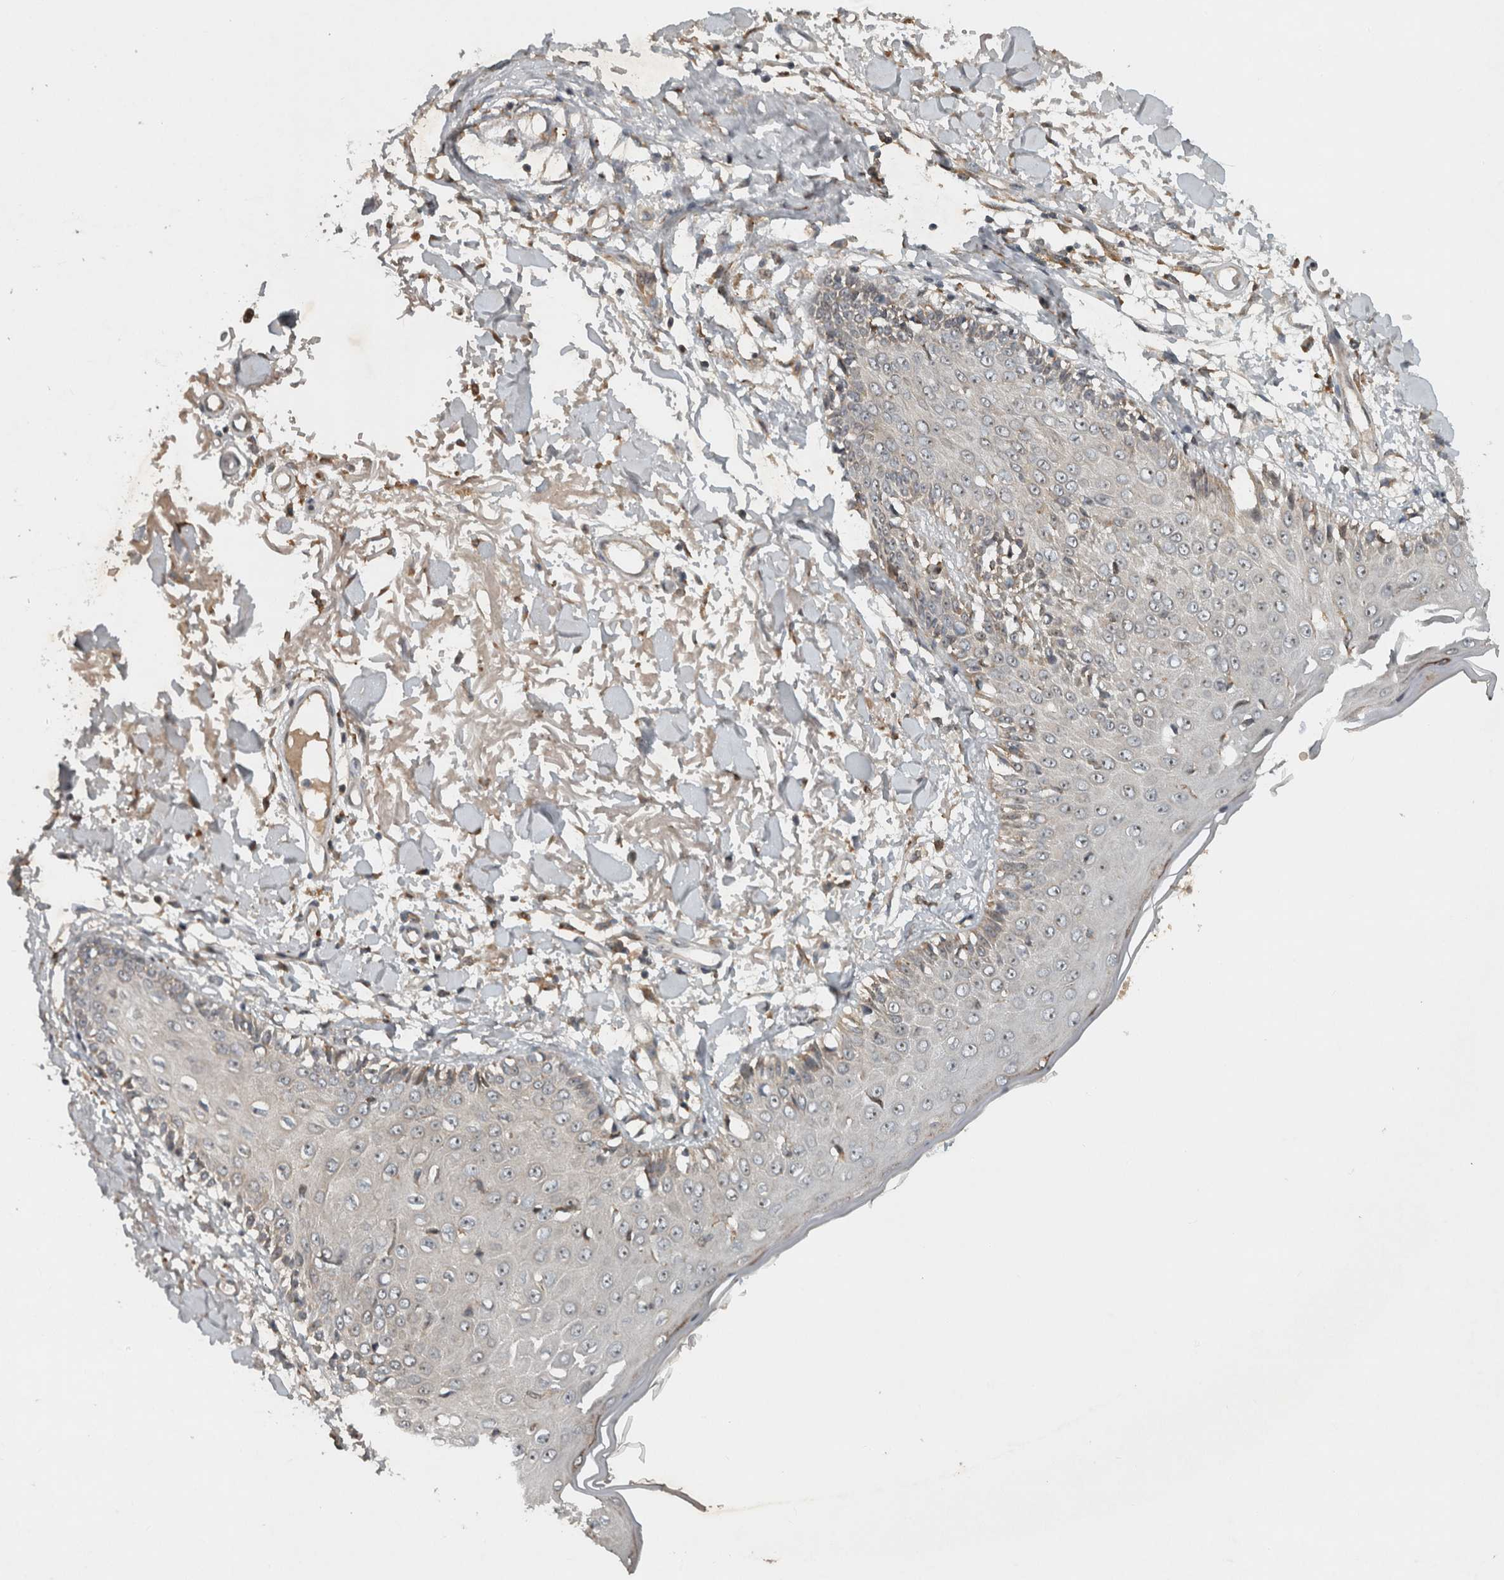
{"staining": {"intensity": "moderate", "quantity": ">75%", "location": "cytoplasmic/membranous"}, "tissue": "skin", "cell_type": "Fibroblasts", "image_type": "normal", "snomed": [{"axis": "morphology", "description": "Normal tissue, NOS"}, {"axis": "morphology", "description": "Squamous cell carcinoma, NOS"}, {"axis": "topography", "description": "Skin"}, {"axis": "topography", "description": "Peripheral nerve tissue"}], "caption": "Skin stained with a brown dye reveals moderate cytoplasmic/membranous positive positivity in approximately >75% of fibroblasts.", "gene": "GPR137B", "patient": {"sex": "male", "age": 83}}